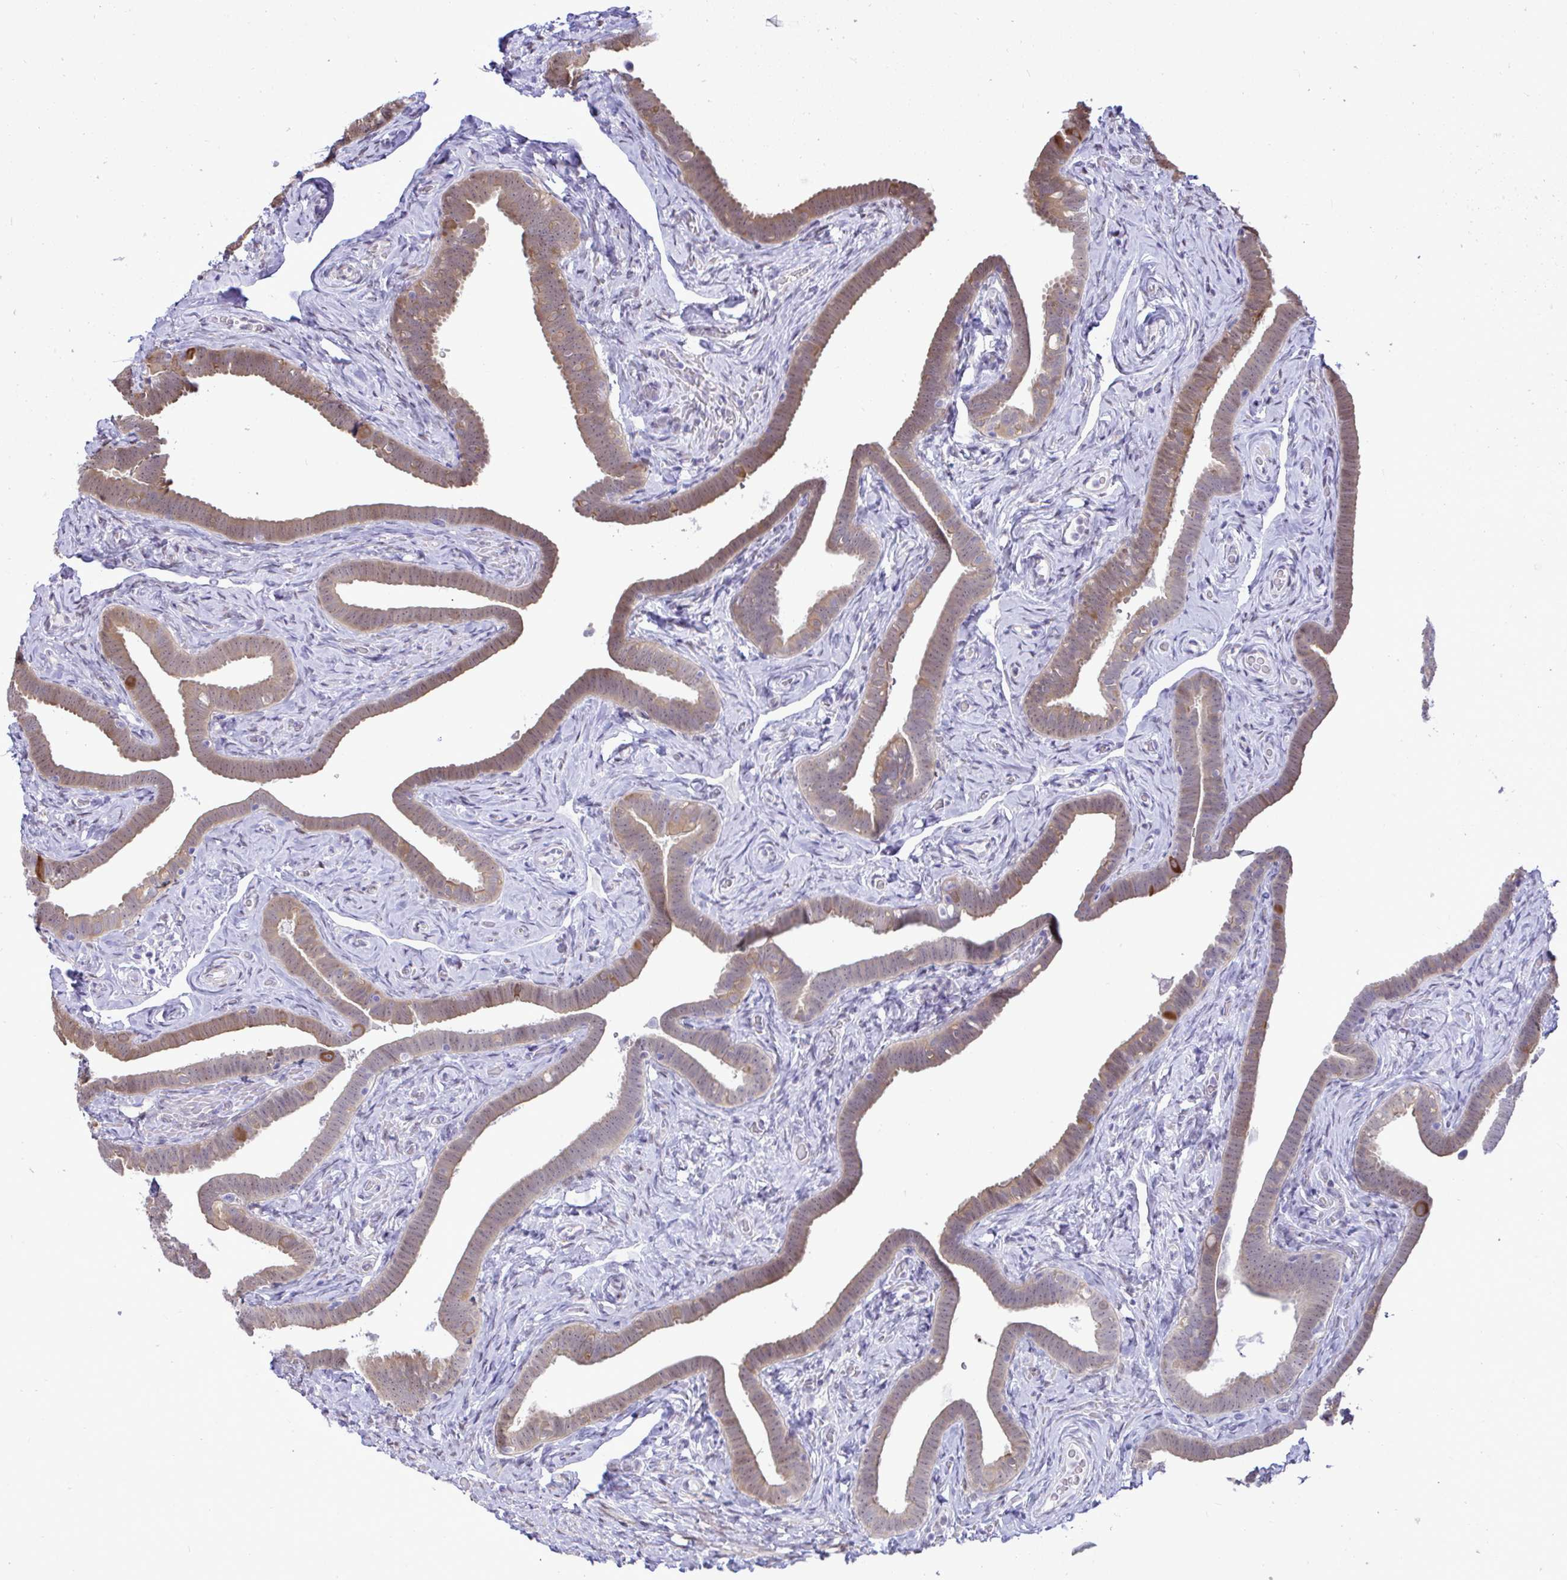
{"staining": {"intensity": "moderate", "quantity": "25%-75%", "location": "cytoplasmic/membranous"}, "tissue": "fallopian tube", "cell_type": "Glandular cells", "image_type": "normal", "snomed": [{"axis": "morphology", "description": "Normal tissue, NOS"}, {"axis": "topography", "description": "Fallopian tube"}], "caption": "Immunohistochemistry (IHC) micrograph of unremarkable fallopian tube: fallopian tube stained using IHC demonstrates medium levels of moderate protein expression localized specifically in the cytoplasmic/membranous of glandular cells, appearing as a cytoplasmic/membranous brown color.", "gene": "ZNF485", "patient": {"sex": "female", "age": 69}}